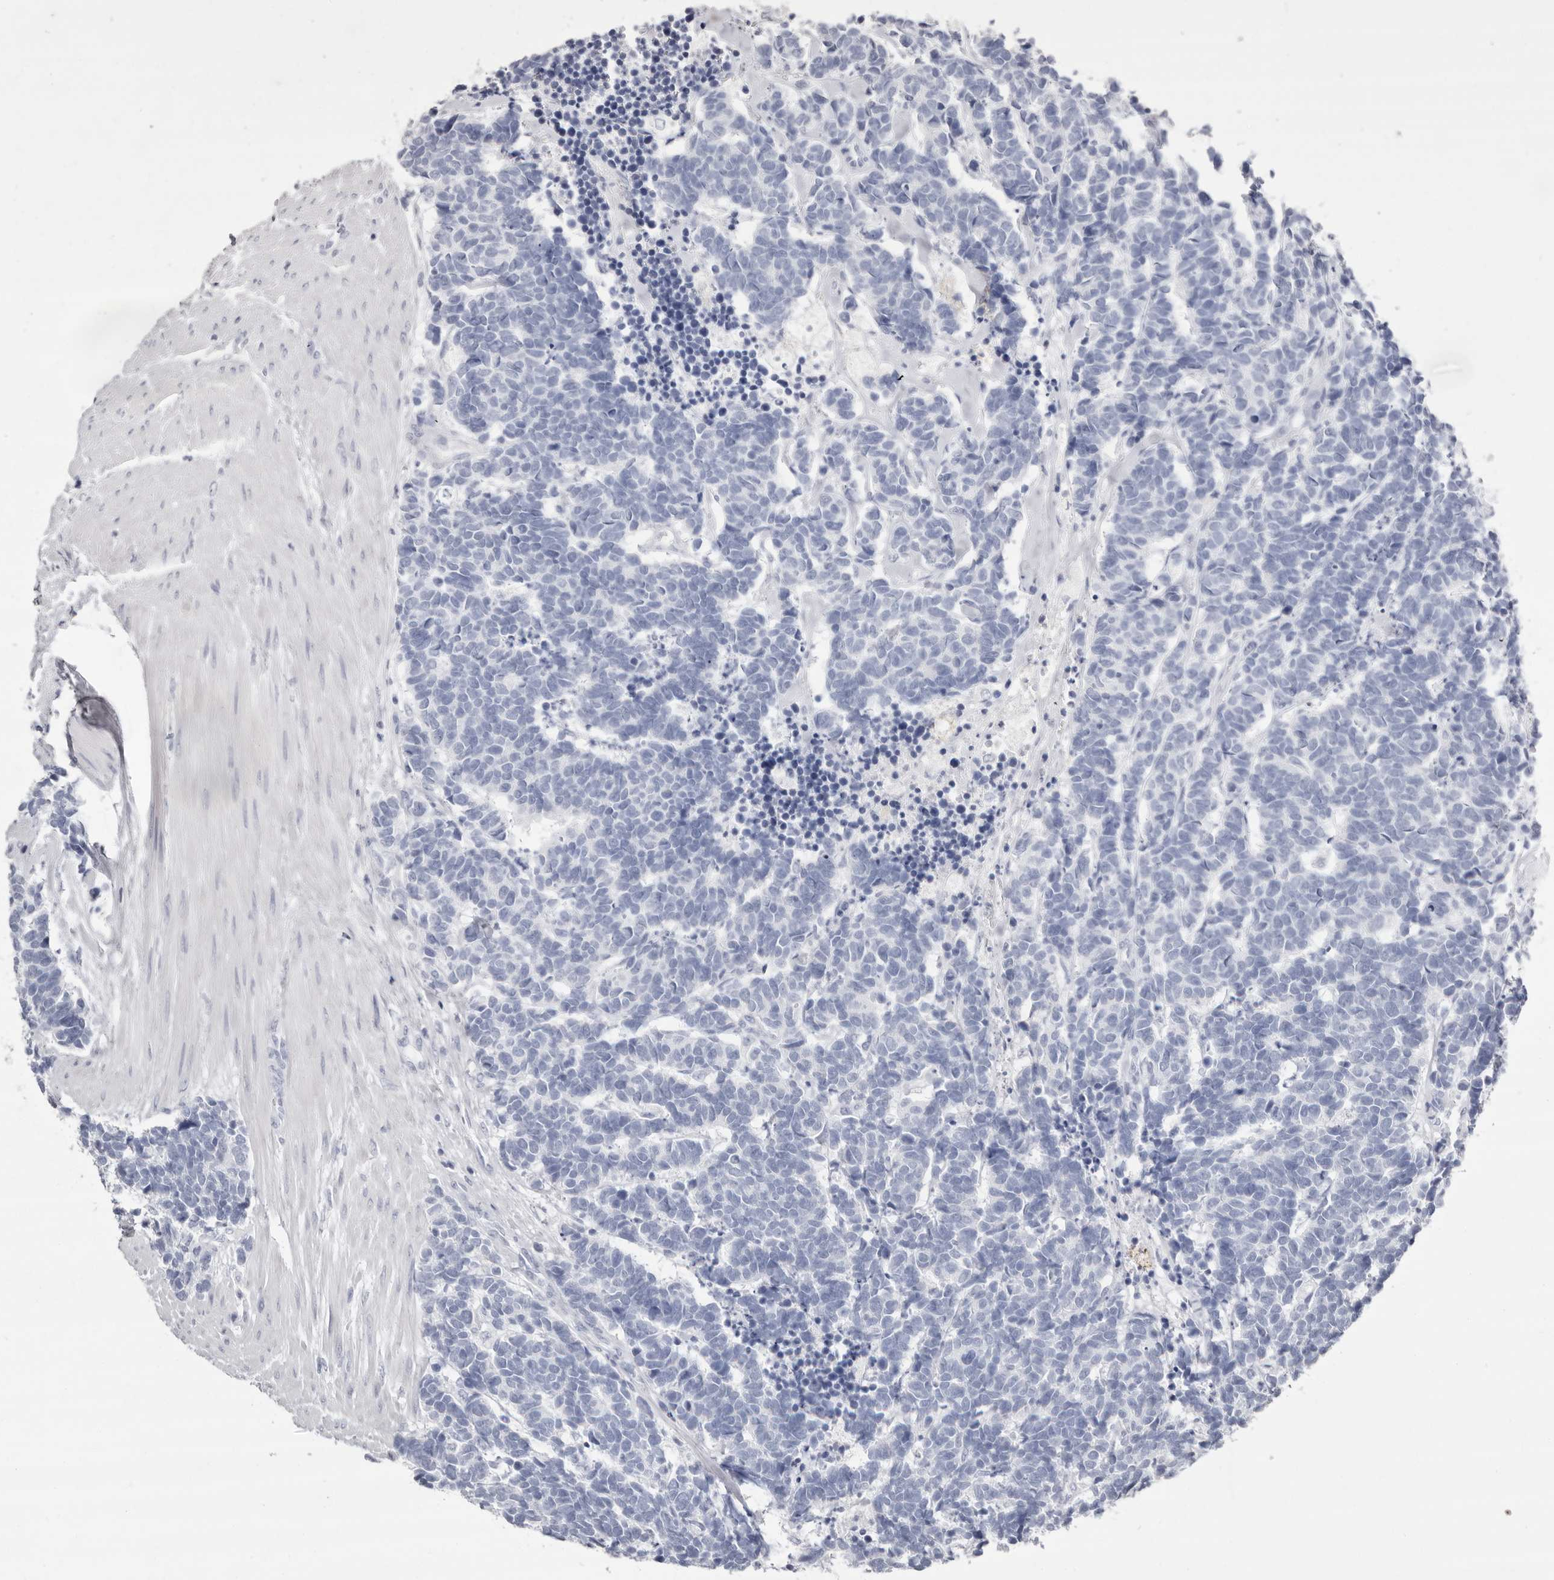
{"staining": {"intensity": "negative", "quantity": "none", "location": "none"}, "tissue": "carcinoid", "cell_type": "Tumor cells", "image_type": "cancer", "snomed": [{"axis": "morphology", "description": "Carcinoma, NOS"}, {"axis": "morphology", "description": "Carcinoid, malignant, NOS"}, {"axis": "topography", "description": "Urinary bladder"}], "caption": "This is an immunohistochemistry micrograph of human carcinoid (malignant). There is no positivity in tumor cells.", "gene": "LPO", "patient": {"sex": "male", "age": 57}}